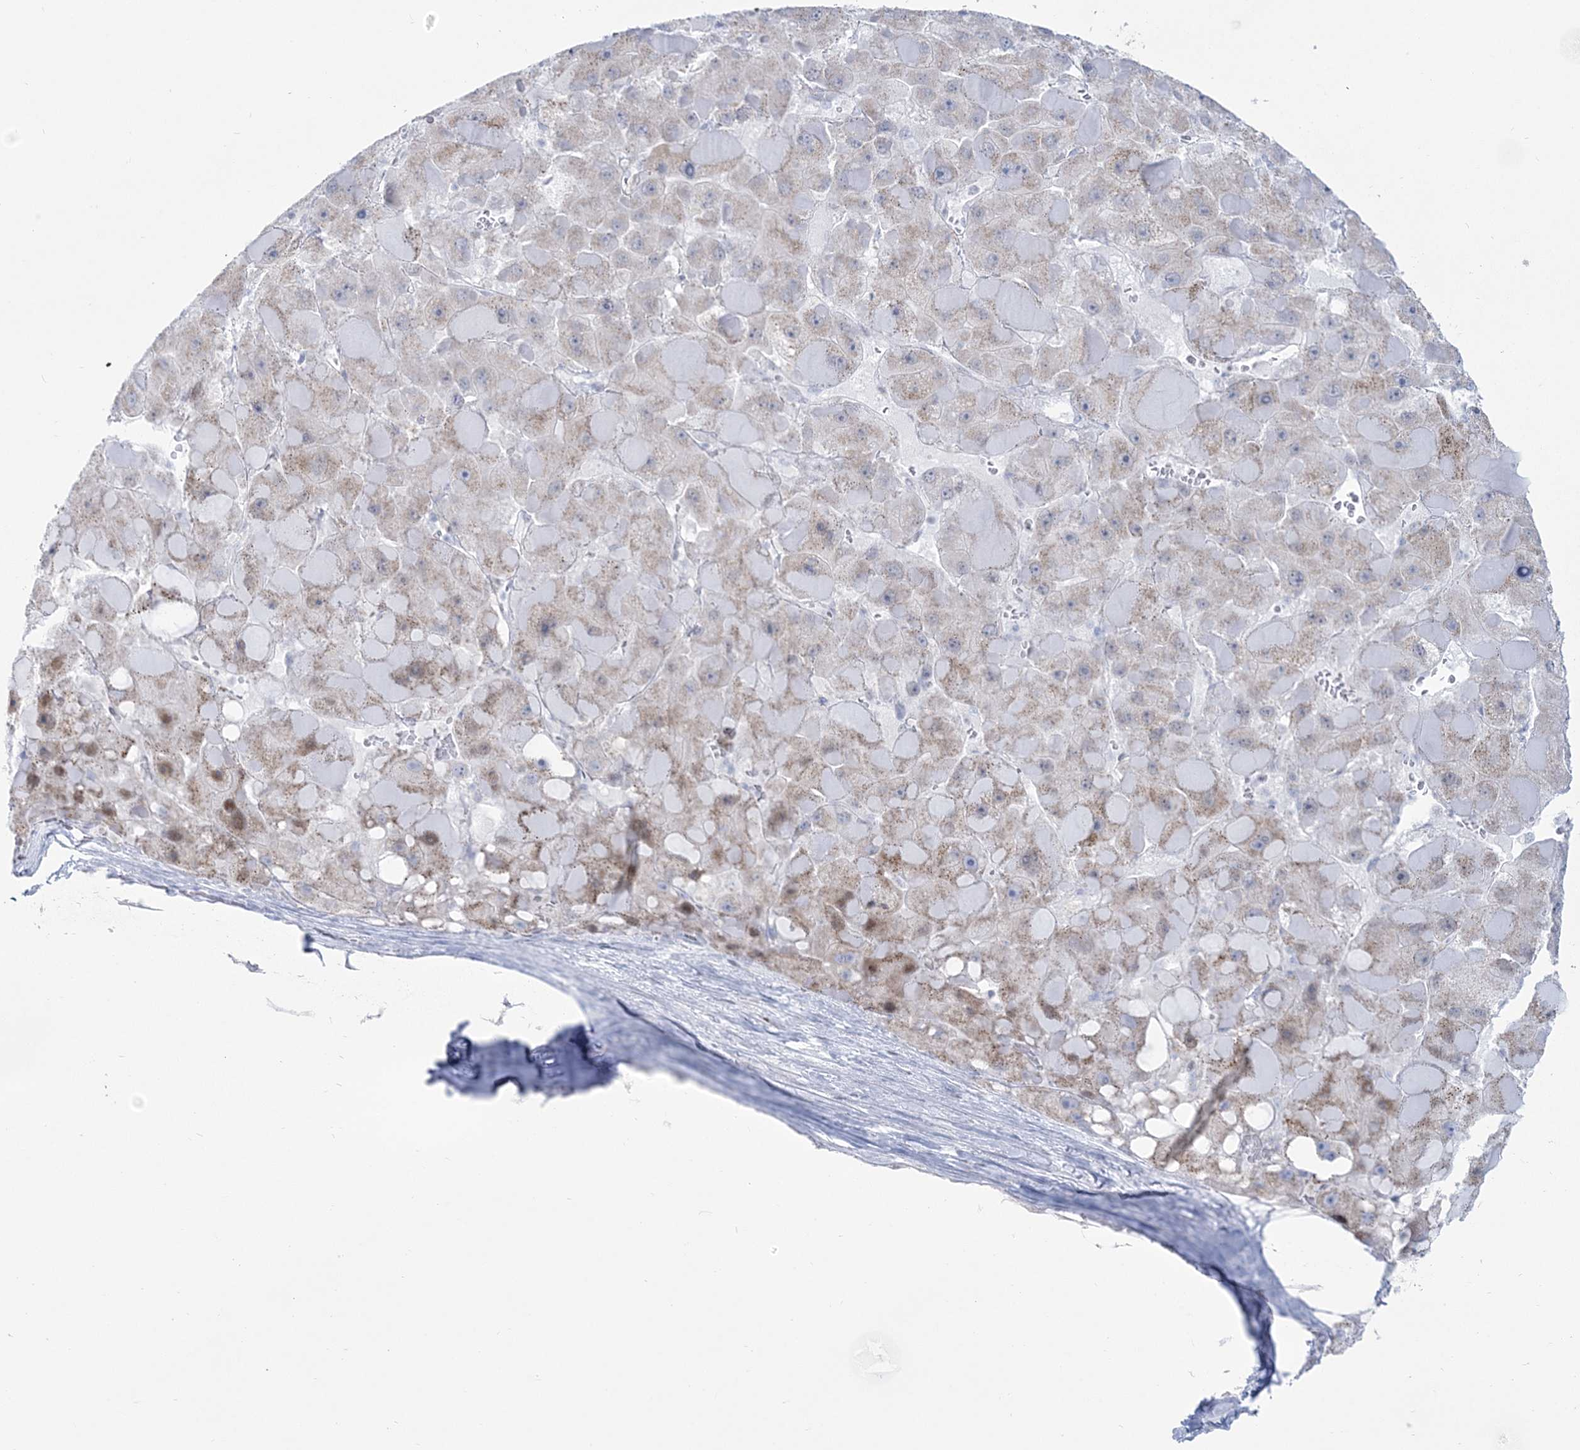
{"staining": {"intensity": "weak", "quantity": "<25%", "location": "cytoplasmic/membranous"}, "tissue": "liver cancer", "cell_type": "Tumor cells", "image_type": "cancer", "snomed": [{"axis": "morphology", "description": "Carcinoma, Hepatocellular, NOS"}, {"axis": "topography", "description": "Liver"}], "caption": "High power microscopy histopathology image of an IHC histopathology image of liver cancer, revealing no significant expression in tumor cells. The staining is performed using DAB brown chromogen with nuclei counter-stained in using hematoxylin.", "gene": "ZNF843", "patient": {"sex": "female", "age": 73}}